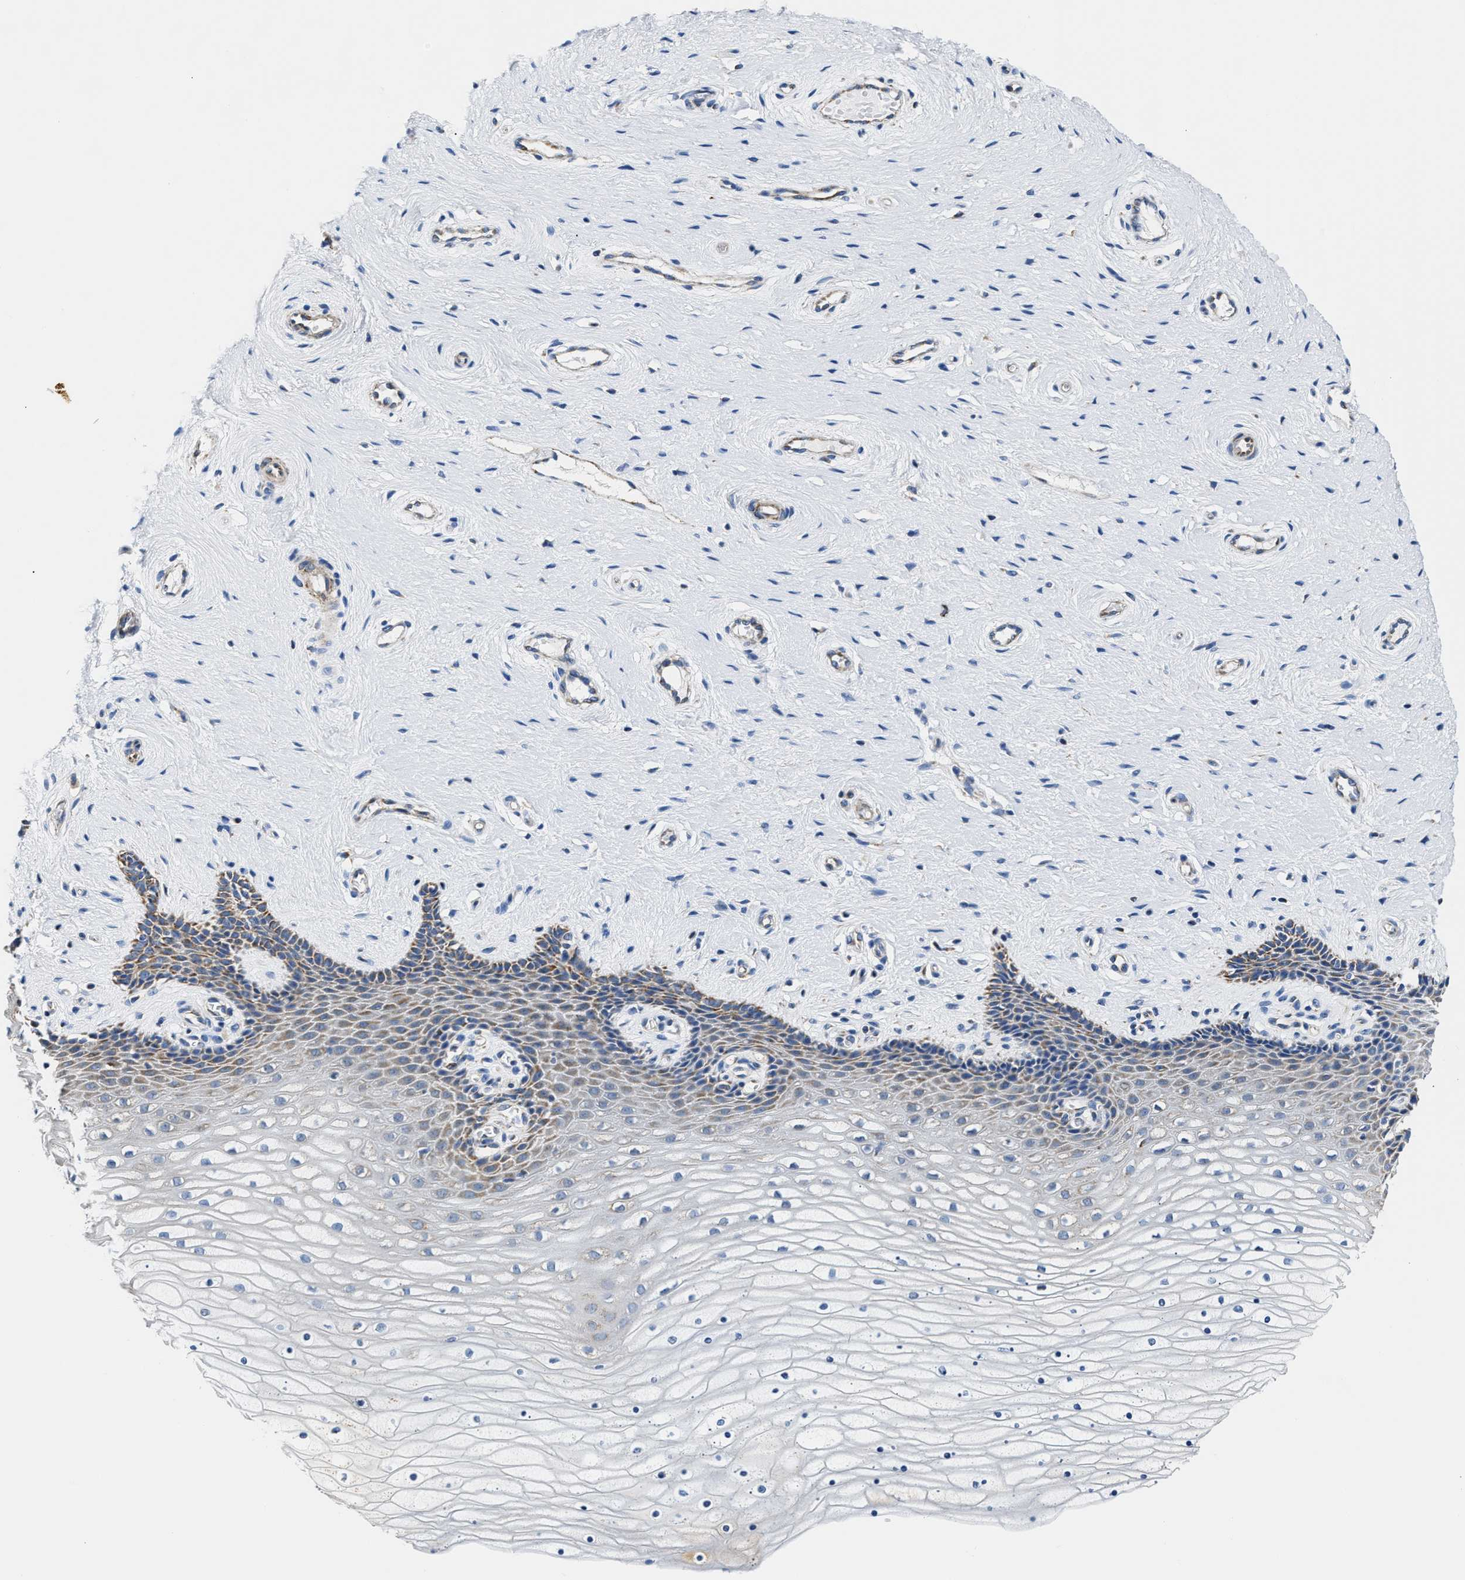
{"staining": {"intensity": "weak", "quantity": ">75%", "location": "cytoplasmic/membranous"}, "tissue": "cervix", "cell_type": "Squamous epithelial cells", "image_type": "normal", "snomed": [{"axis": "morphology", "description": "Normal tissue, NOS"}, {"axis": "topography", "description": "Cervix"}], "caption": "This image displays IHC staining of normal human cervix, with low weak cytoplasmic/membranous positivity in about >75% of squamous epithelial cells.", "gene": "ACADVL", "patient": {"sex": "female", "age": 39}}